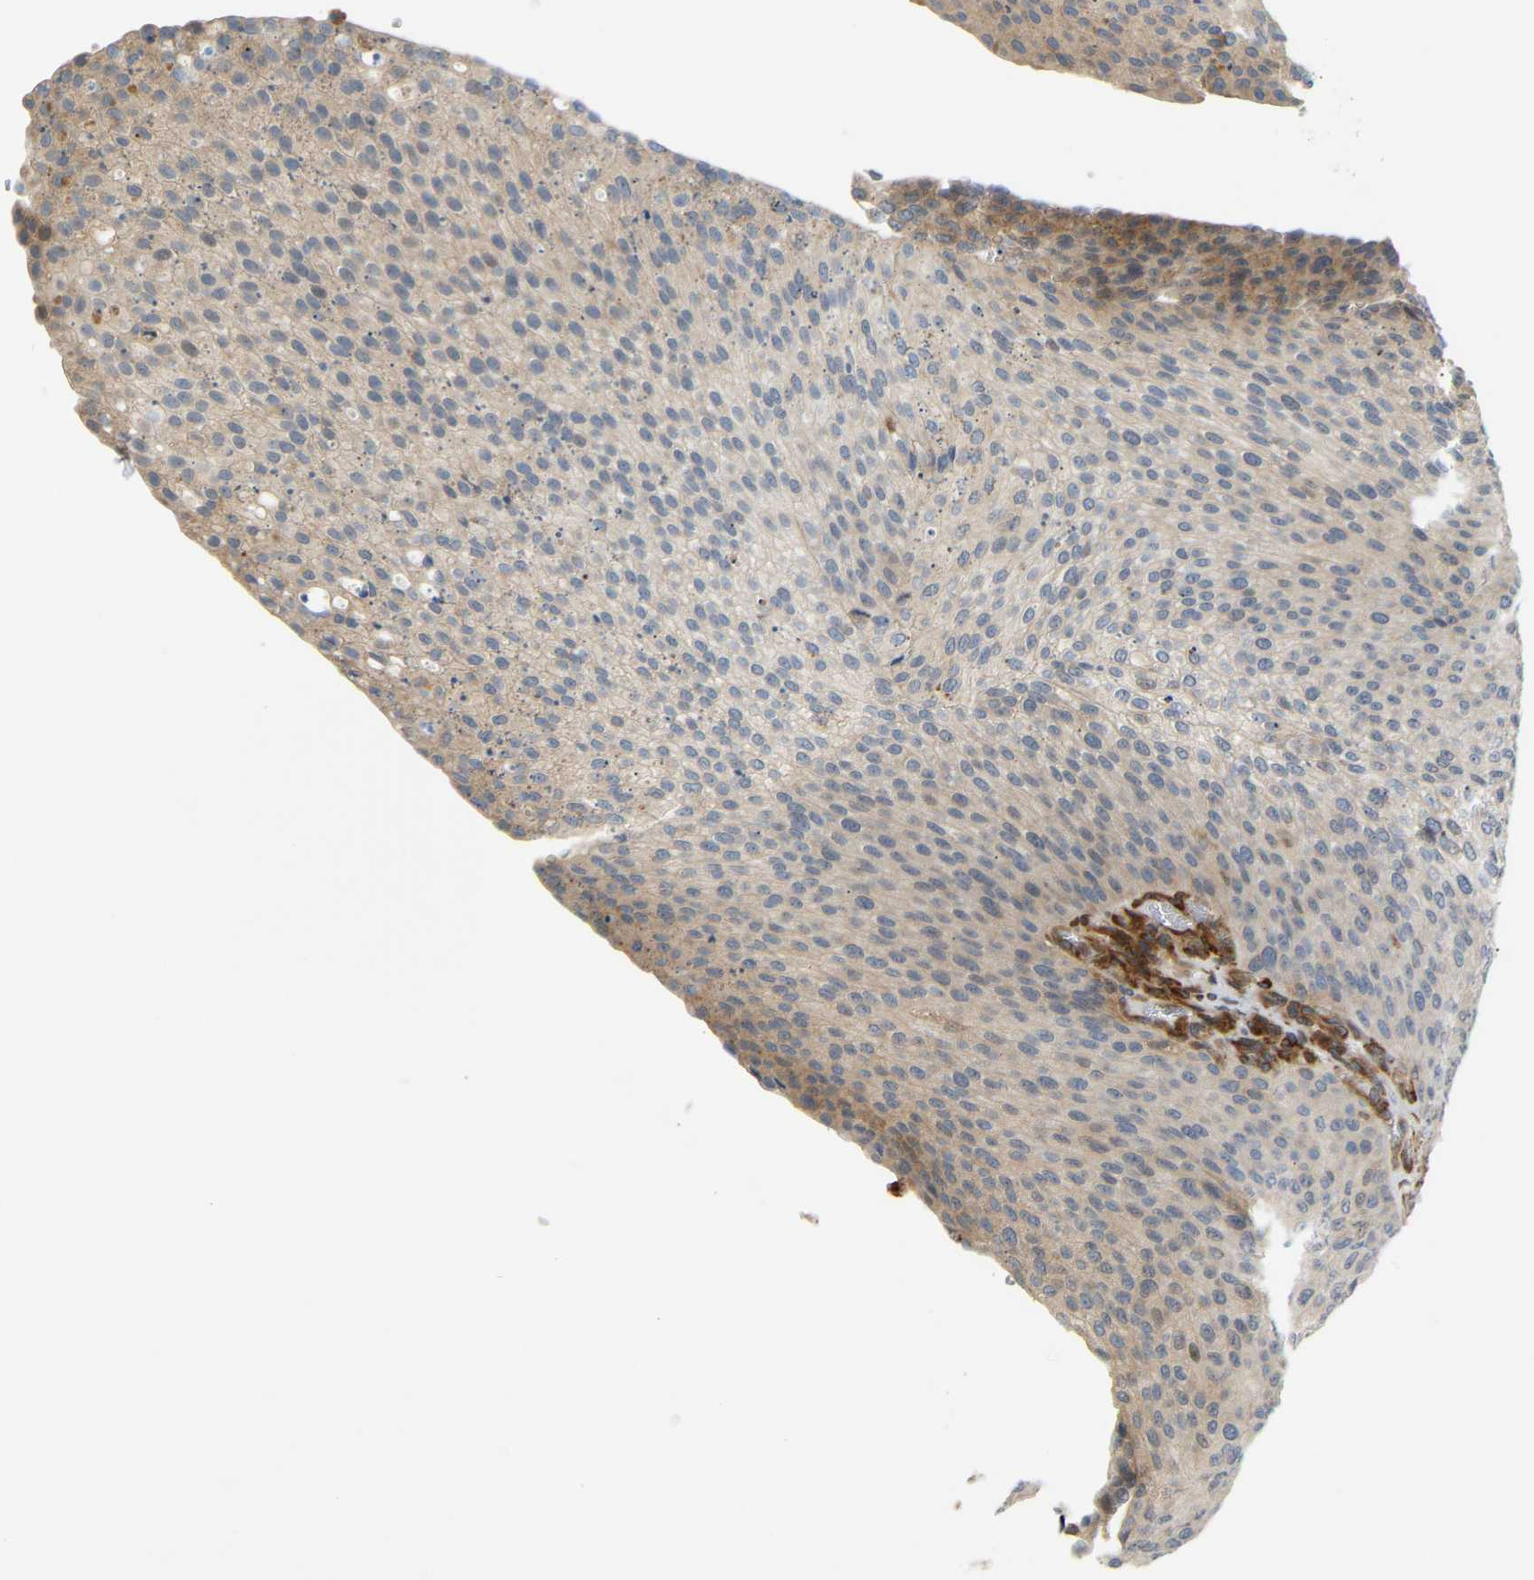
{"staining": {"intensity": "weak", "quantity": "<25%", "location": "cytoplasmic/membranous,nuclear"}, "tissue": "urothelial cancer", "cell_type": "Tumor cells", "image_type": "cancer", "snomed": [{"axis": "morphology", "description": "Urothelial carcinoma, Low grade"}, {"axis": "topography", "description": "Smooth muscle"}, {"axis": "topography", "description": "Urinary bladder"}], "caption": "There is no significant expression in tumor cells of urothelial cancer. (DAB (3,3'-diaminobenzidine) immunohistochemistry with hematoxylin counter stain).", "gene": "PLCG2", "patient": {"sex": "male", "age": 60}}